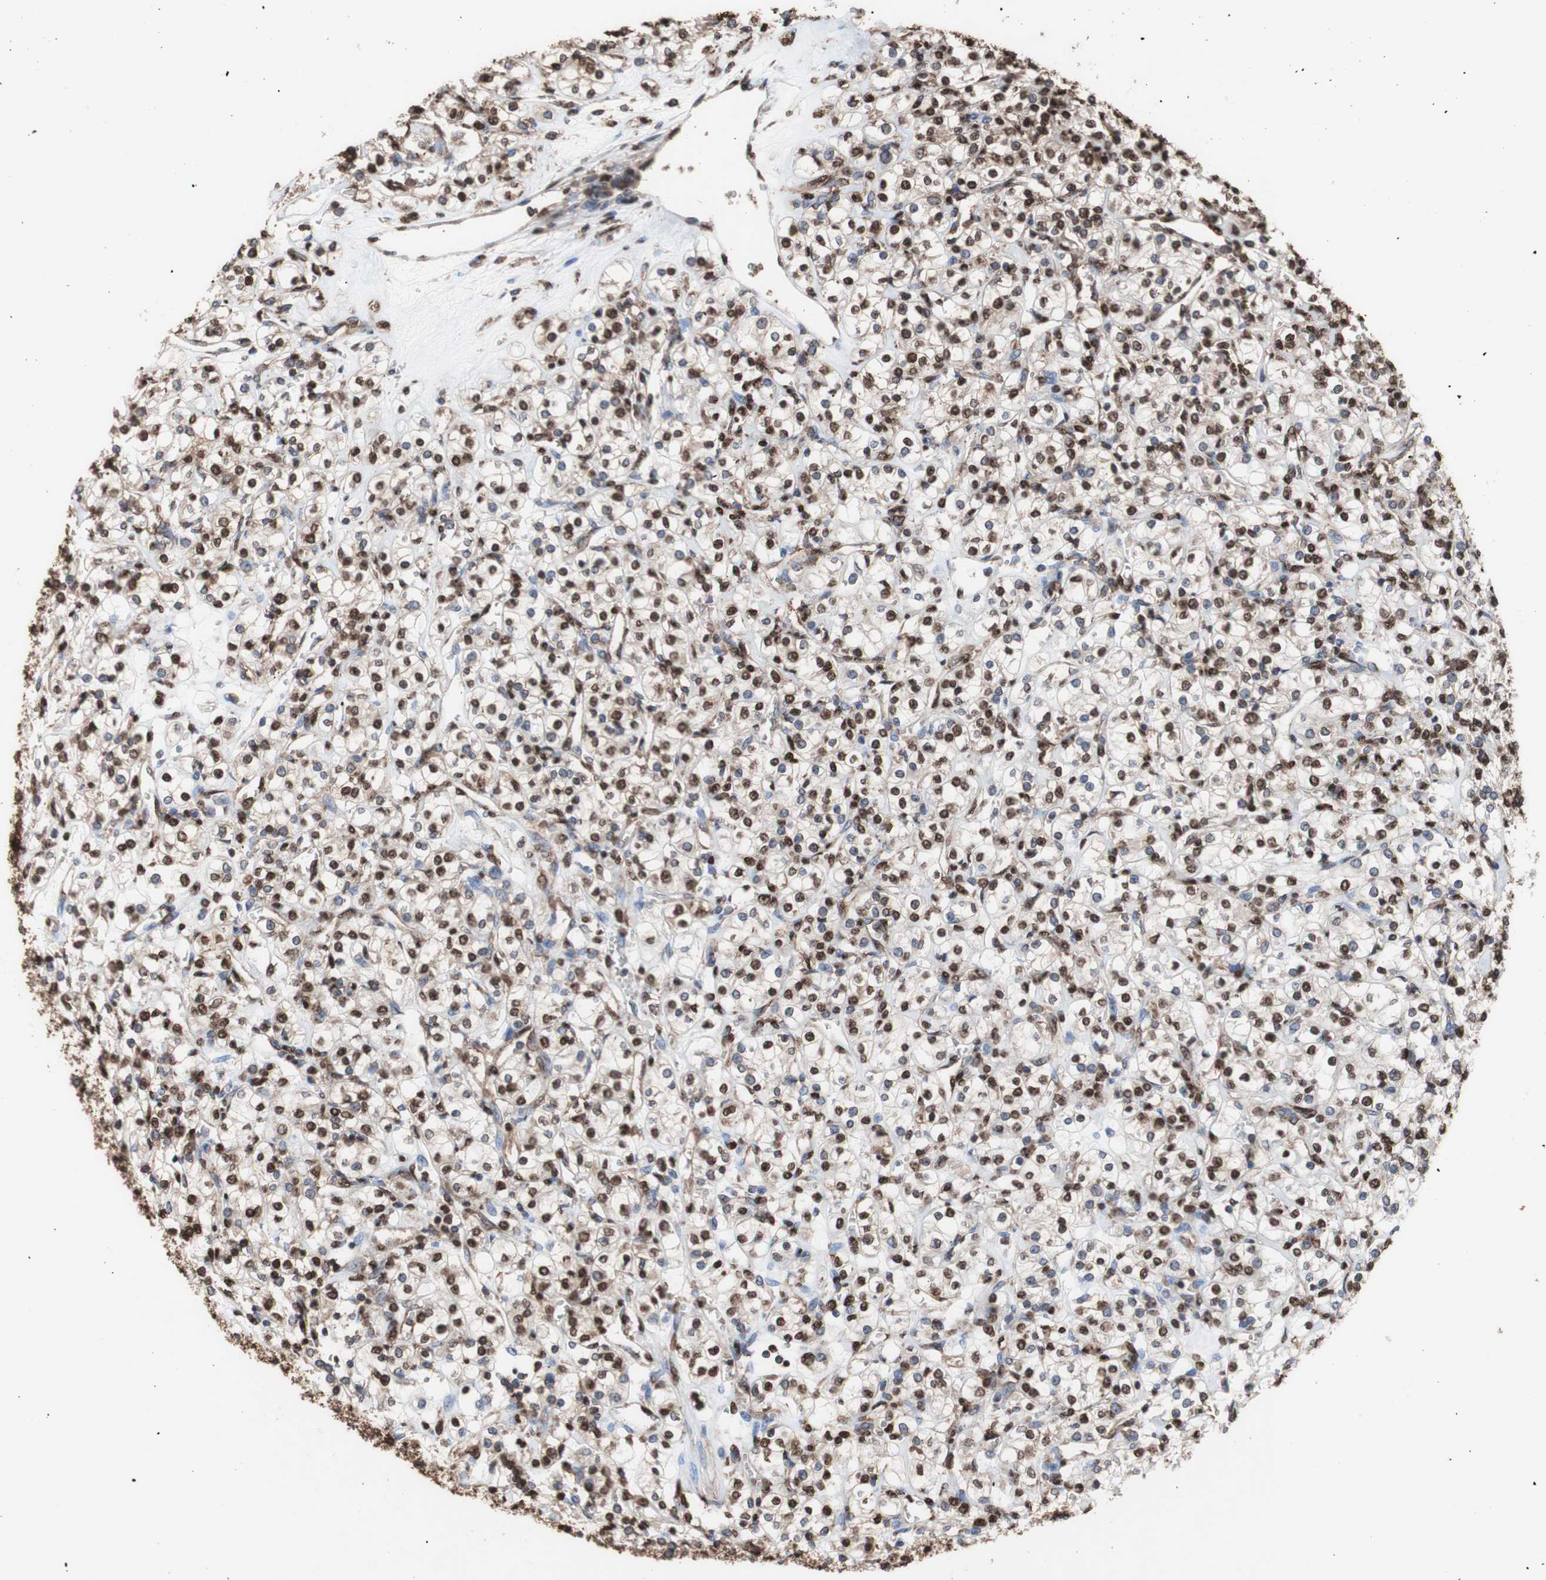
{"staining": {"intensity": "strong", "quantity": "25%-75%", "location": "cytoplasmic/membranous,nuclear"}, "tissue": "renal cancer", "cell_type": "Tumor cells", "image_type": "cancer", "snomed": [{"axis": "morphology", "description": "Adenocarcinoma, NOS"}, {"axis": "topography", "description": "Kidney"}], "caption": "The immunohistochemical stain highlights strong cytoplasmic/membranous and nuclear expression in tumor cells of renal adenocarcinoma tissue.", "gene": "PIDD1", "patient": {"sex": "male", "age": 77}}